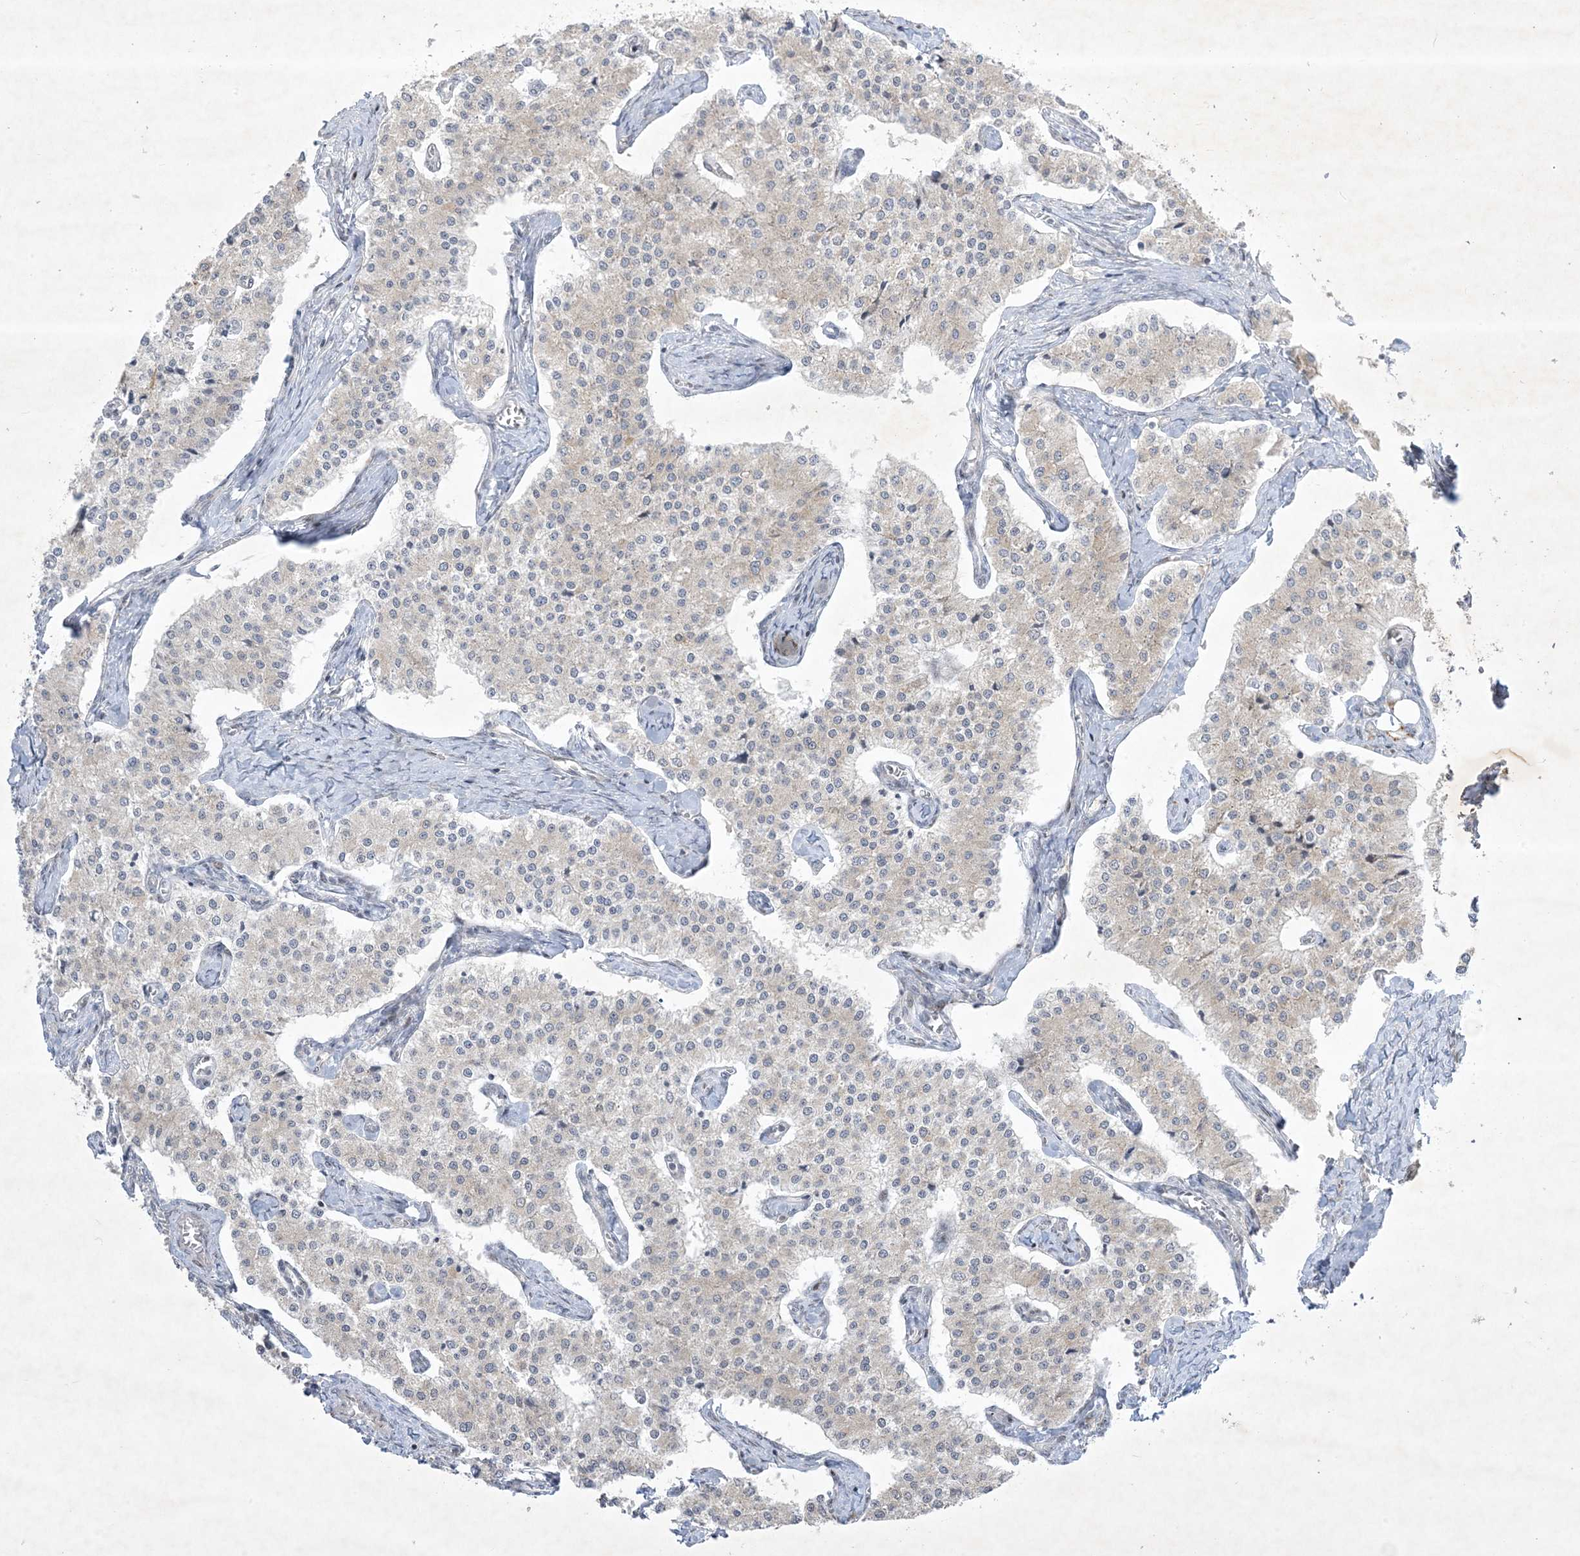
{"staining": {"intensity": "negative", "quantity": "none", "location": "none"}, "tissue": "carcinoid", "cell_type": "Tumor cells", "image_type": "cancer", "snomed": [{"axis": "morphology", "description": "Carcinoid, malignant, NOS"}, {"axis": "topography", "description": "Colon"}], "caption": "DAB immunohistochemical staining of human carcinoid shows no significant expression in tumor cells.", "gene": "SOGA3", "patient": {"sex": "female", "age": 52}}